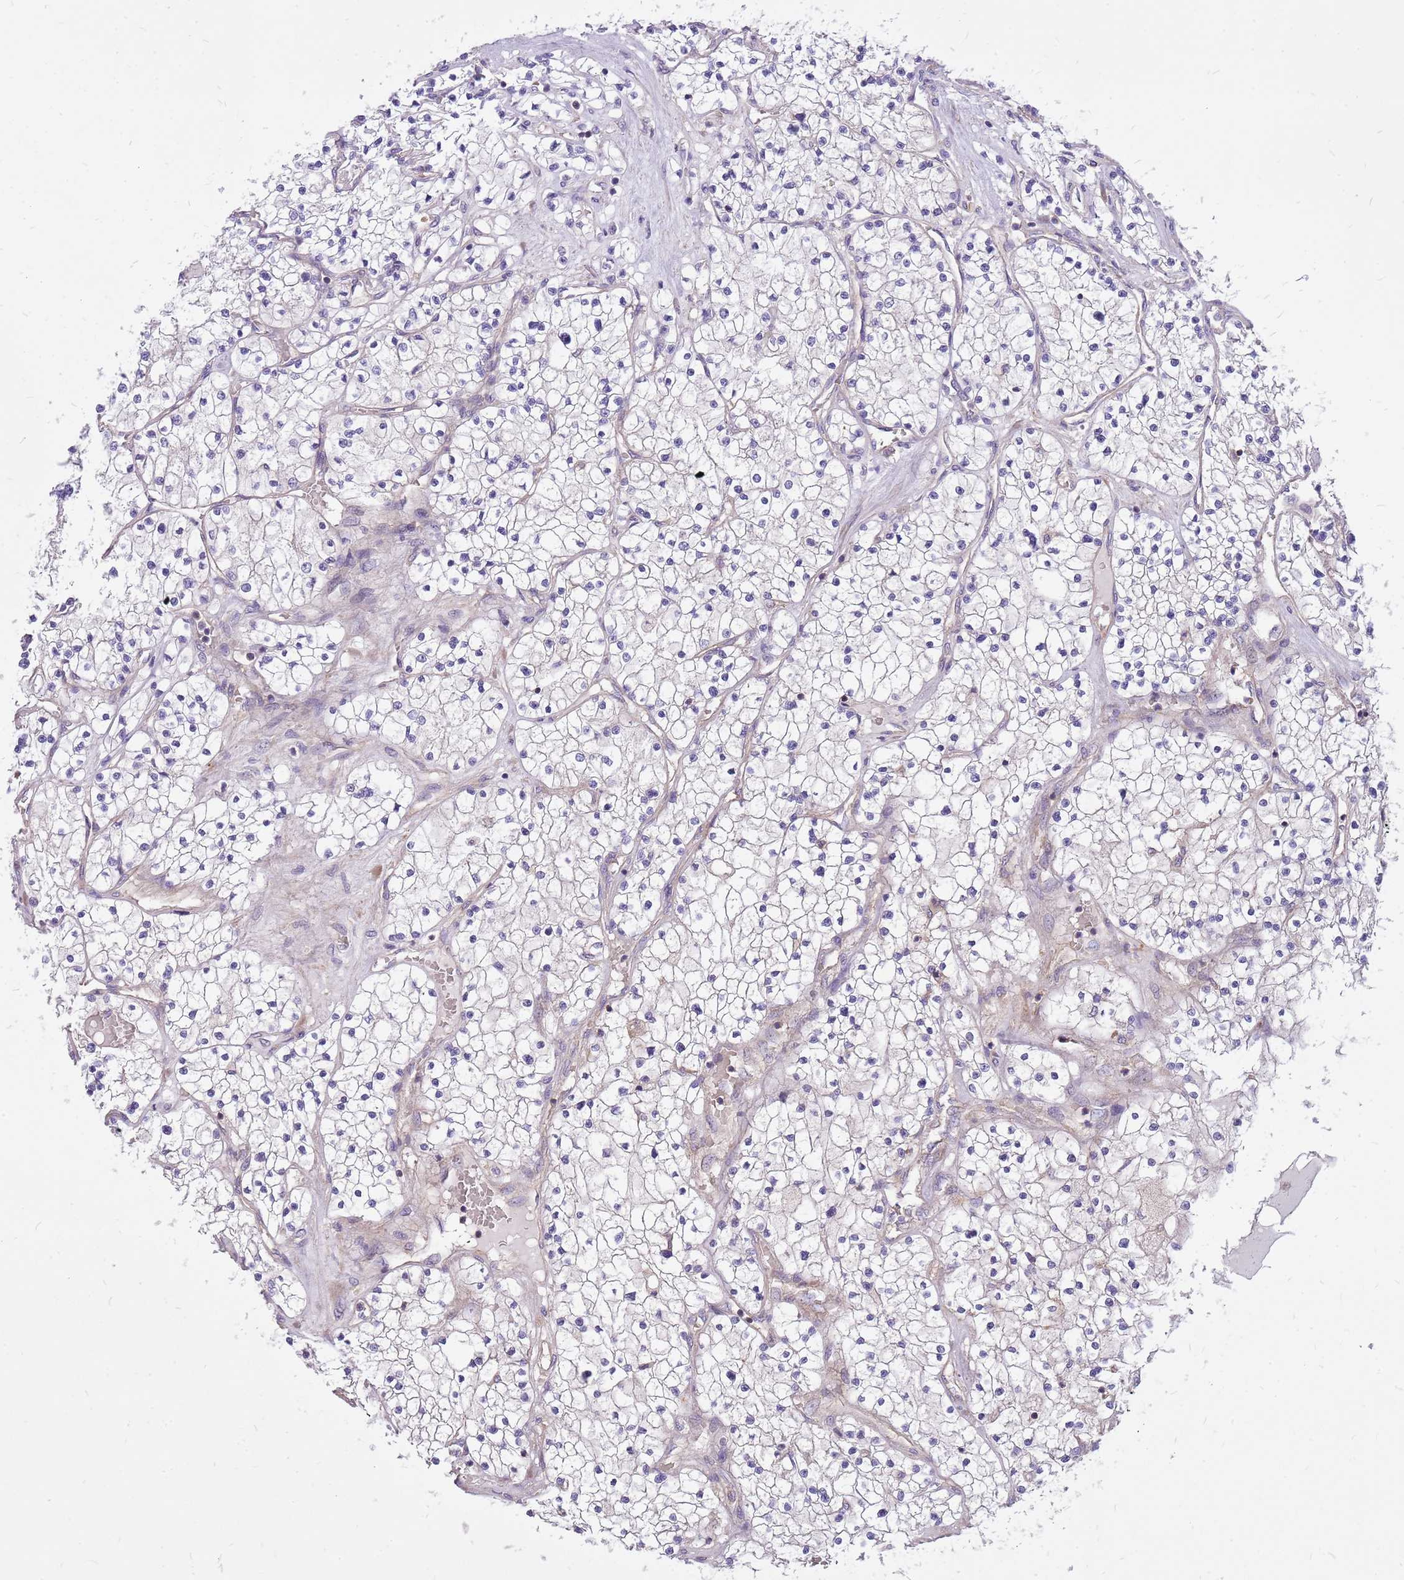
{"staining": {"intensity": "negative", "quantity": "none", "location": "none"}, "tissue": "renal cancer", "cell_type": "Tumor cells", "image_type": "cancer", "snomed": [{"axis": "morphology", "description": "Normal tissue, NOS"}, {"axis": "morphology", "description": "Adenocarcinoma, NOS"}, {"axis": "topography", "description": "Kidney"}], "caption": "Tumor cells are negative for brown protein staining in renal adenocarcinoma. Nuclei are stained in blue.", "gene": "WASHC4", "patient": {"sex": "male", "age": 68}}